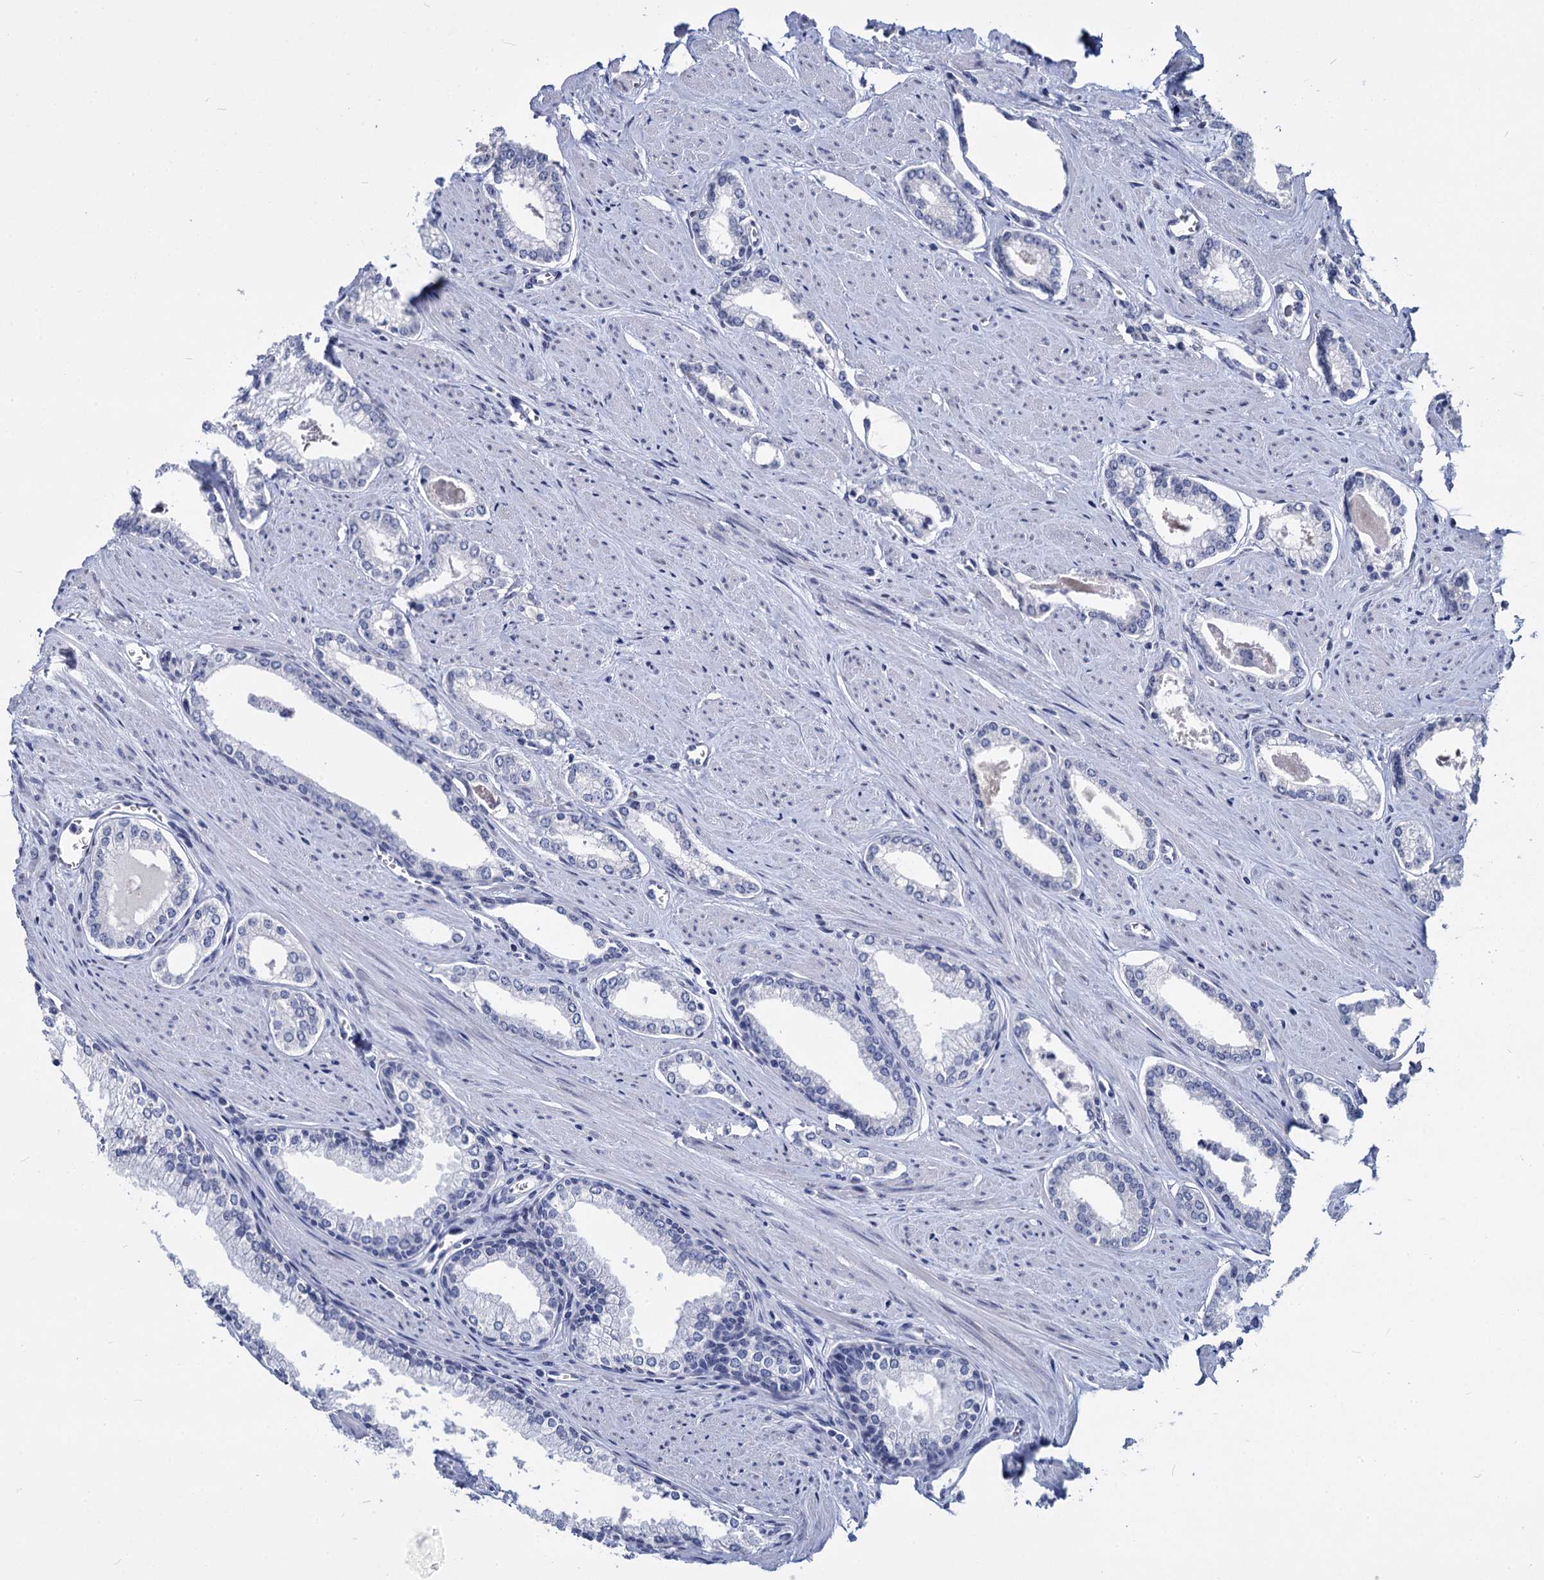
{"staining": {"intensity": "negative", "quantity": "none", "location": "none"}, "tissue": "prostate cancer", "cell_type": "Tumor cells", "image_type": "cancer", "snomed": [{"axis": "morphology", "description": "Adenocarcinoma, Low grade"}, {"axis": "topography", "description": "Prostate and seminal vesicle, NOS"}], "caption": "Tumor cells are negative for brown protein staining in prostate low-grade adenocarcinoma. (DAB immunohistochemistry with hematoxylin counter stain).", "gene": "MAGEA4", "patient": {"sex": "male", "age": 60}}